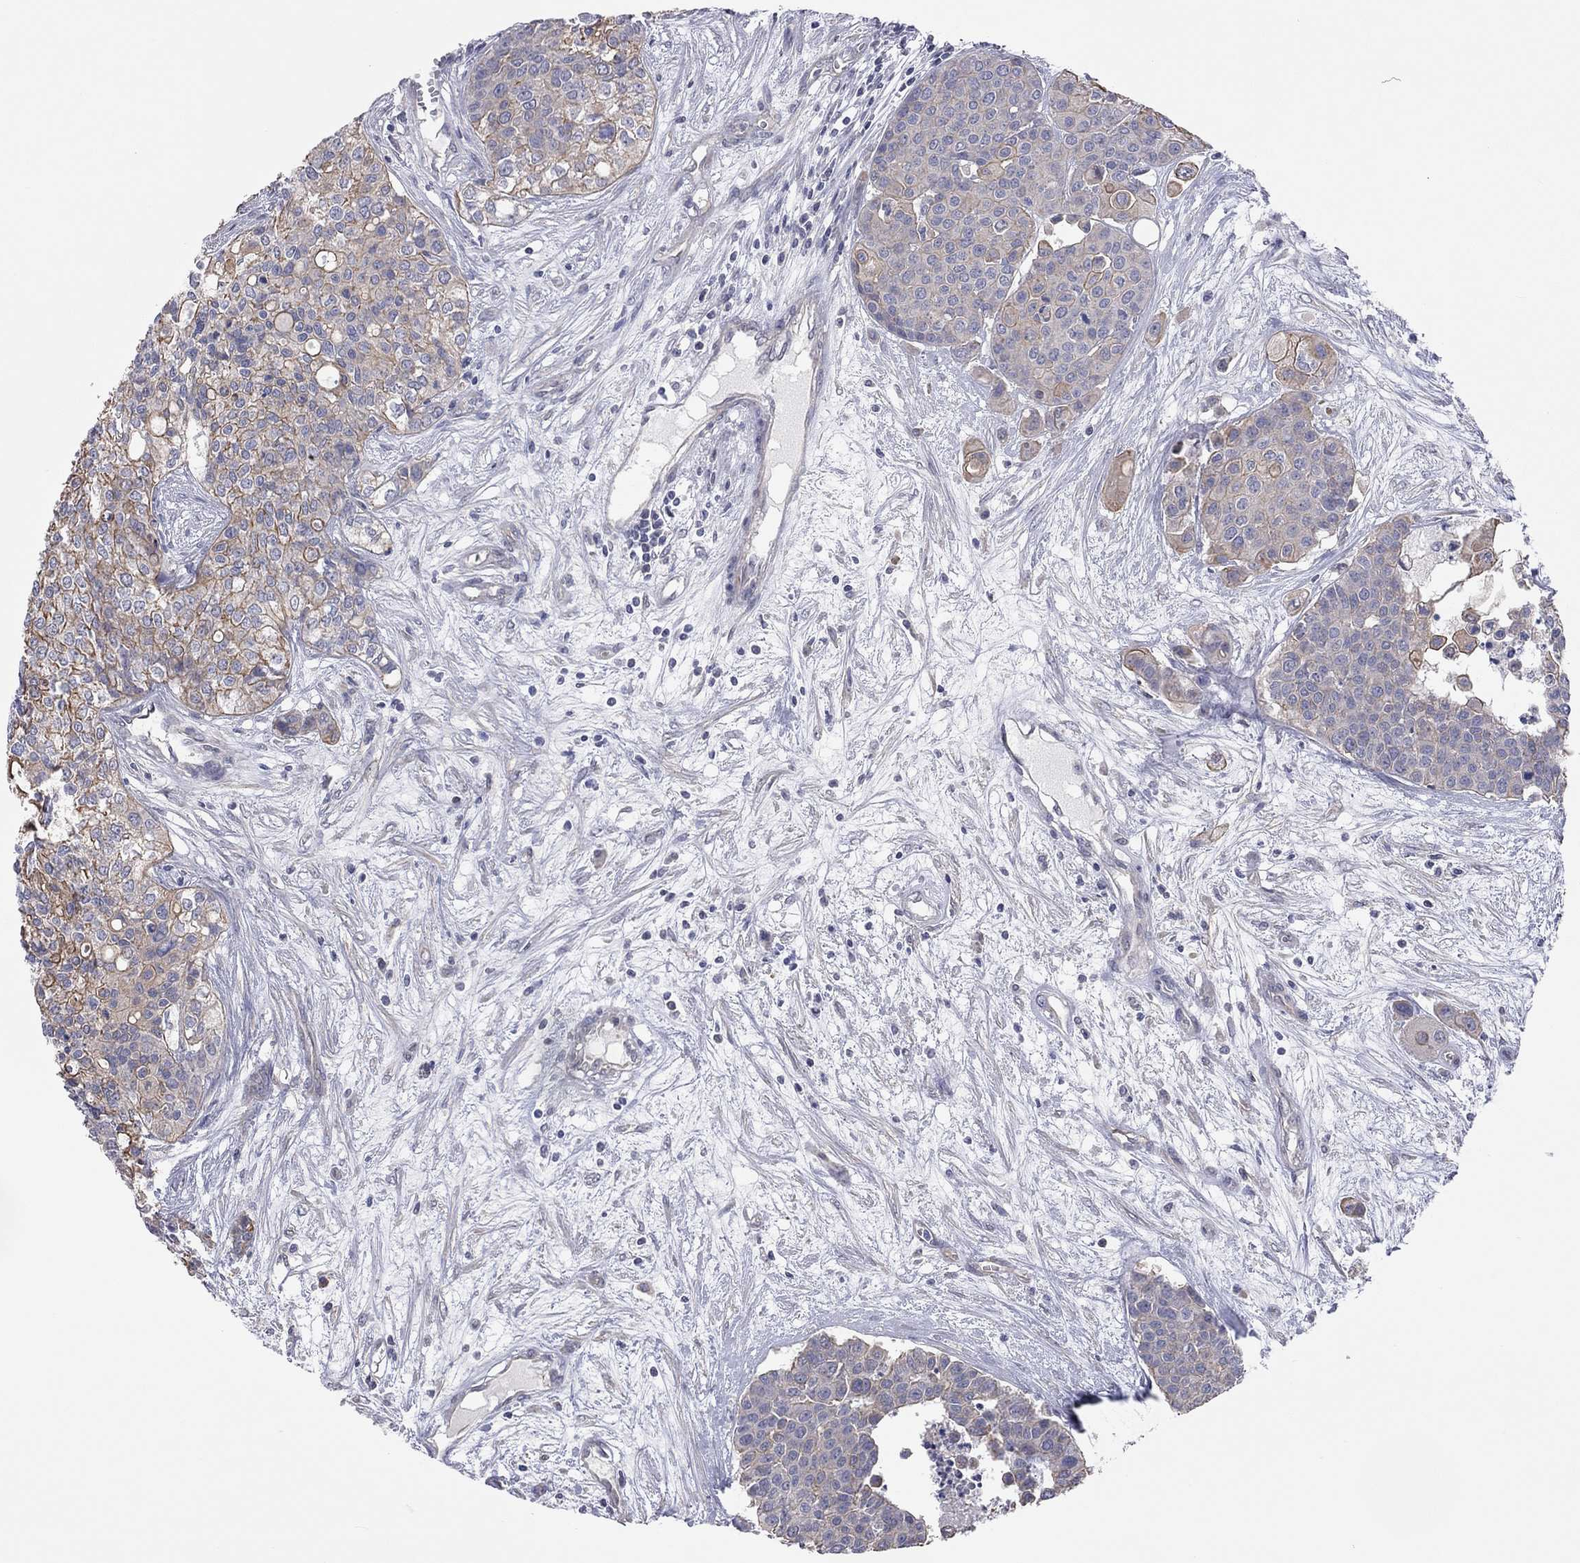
{"staining": {"intensity": "strong", "quantity": "<25%", "location": "cytoplasmic/membranous"}, "tissue": "carcinoid", "cell_type": "Tumor cells", "image_type": "cancer", "snomed": [{"axis": "morphology", "description": "Carcinoid, malignant, NOS"}, {"axis": "topography", "description": "Colon"}], "caption": "A histopathology image showing strong cytoplasmic/membranous expression in about <25% of tumor cells in carcinoid, as visualized by brown immunohistochemical staining.", "gene": "KCNB1", "patient": {"sex": "male", "age": 81}}